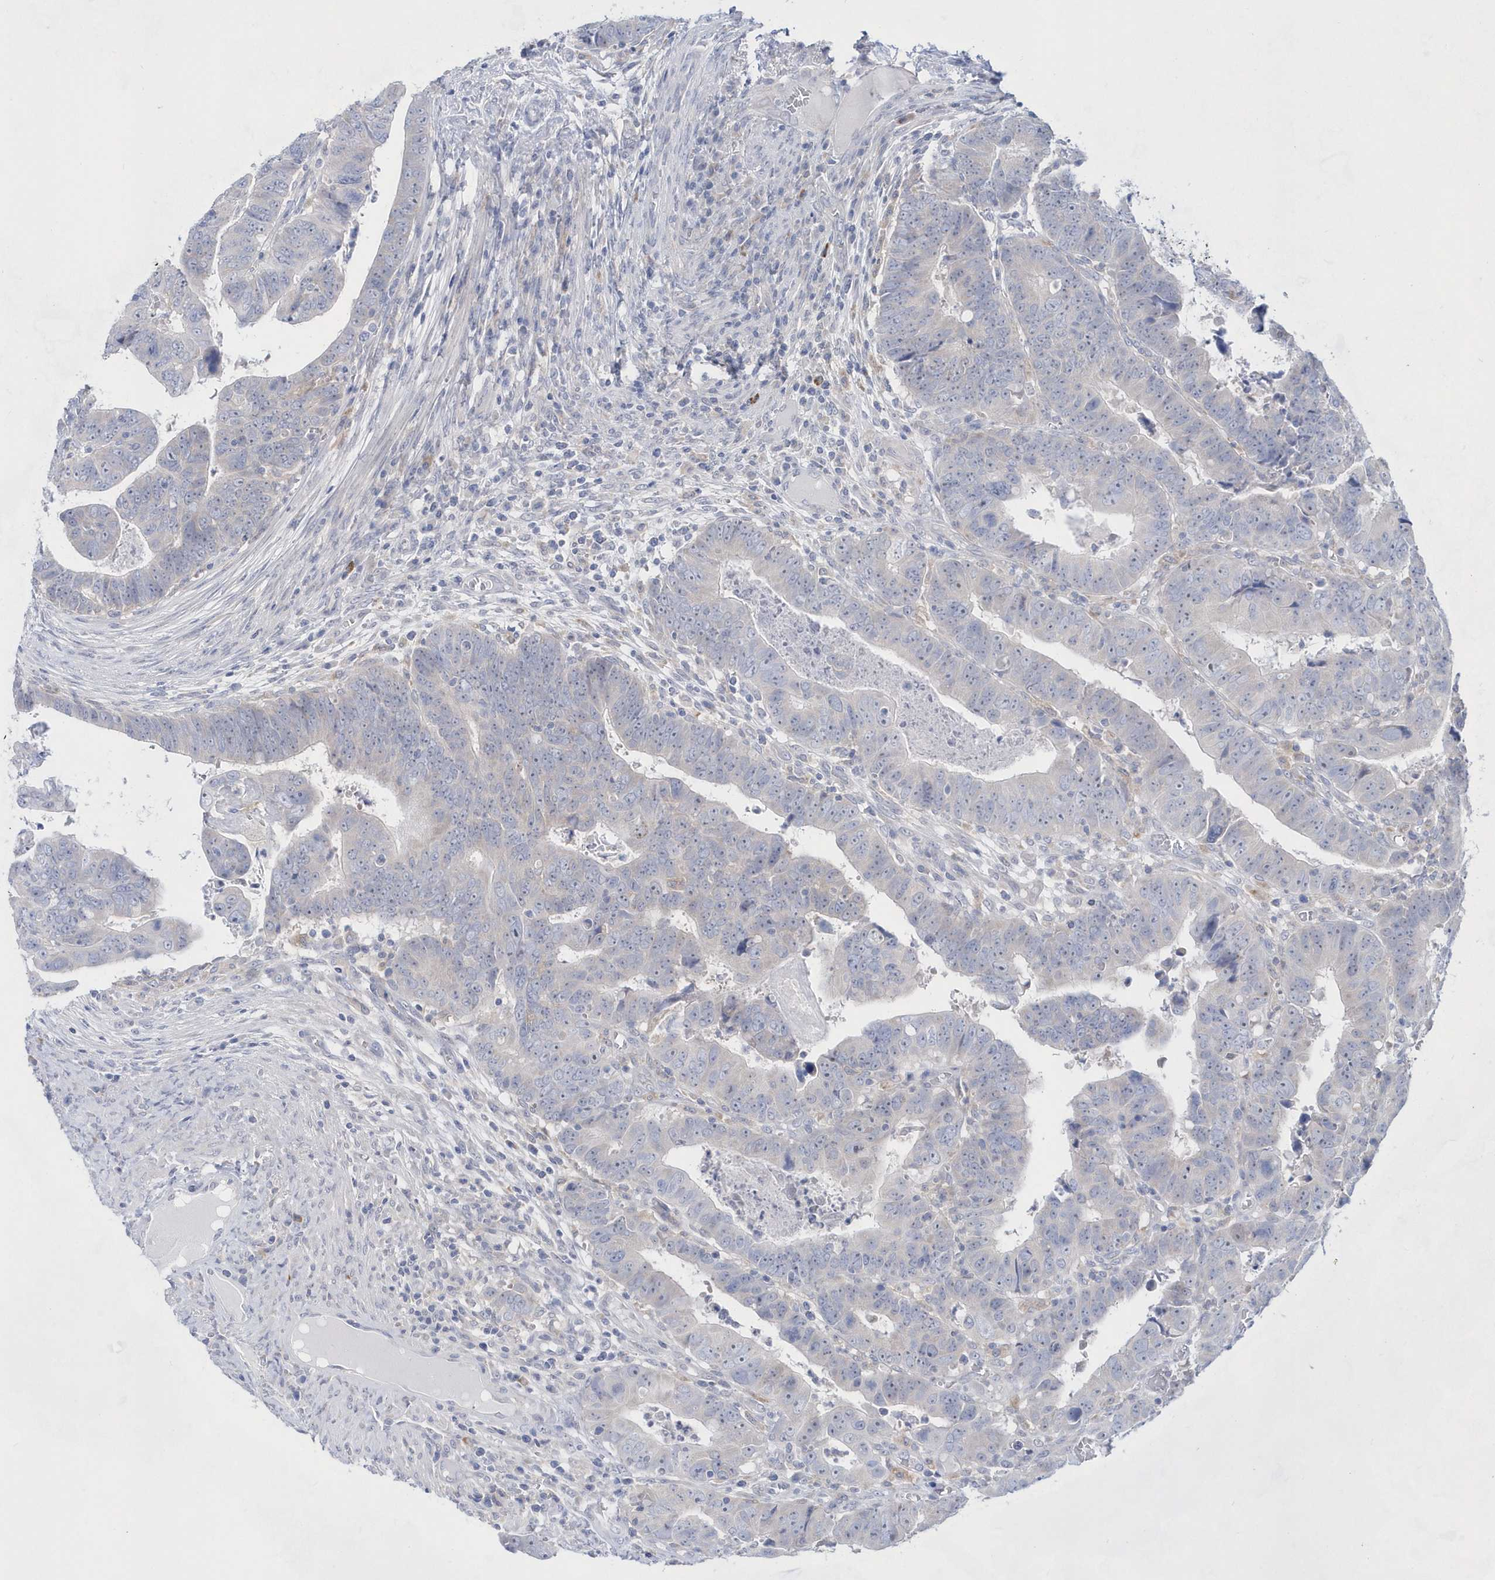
{"staining": {"intensity": "negative", "quantity": "none", "location": "none"}, "tissue": "colorectal cancer", "cell_type": "Tumor cells", "image_type": "cancer", "snomed": [{"axis": "morphology", "description": "Normal tissue, NOS"}, {"axis": "morphology", "description": "Adenocarcinoma, NOS"}, {"axis": "topography", "description": "Rectum"}], "caption": "IHC photomicrograph of neoplastic tissue: colorectal cancer (adenocarcinoma) stained with DAB (3,3'-diaminobenzidine) reveals no significant protein staining in tumor cells.", "gene": "BDH2", "patient": {"sex": "female", "age": 65}}